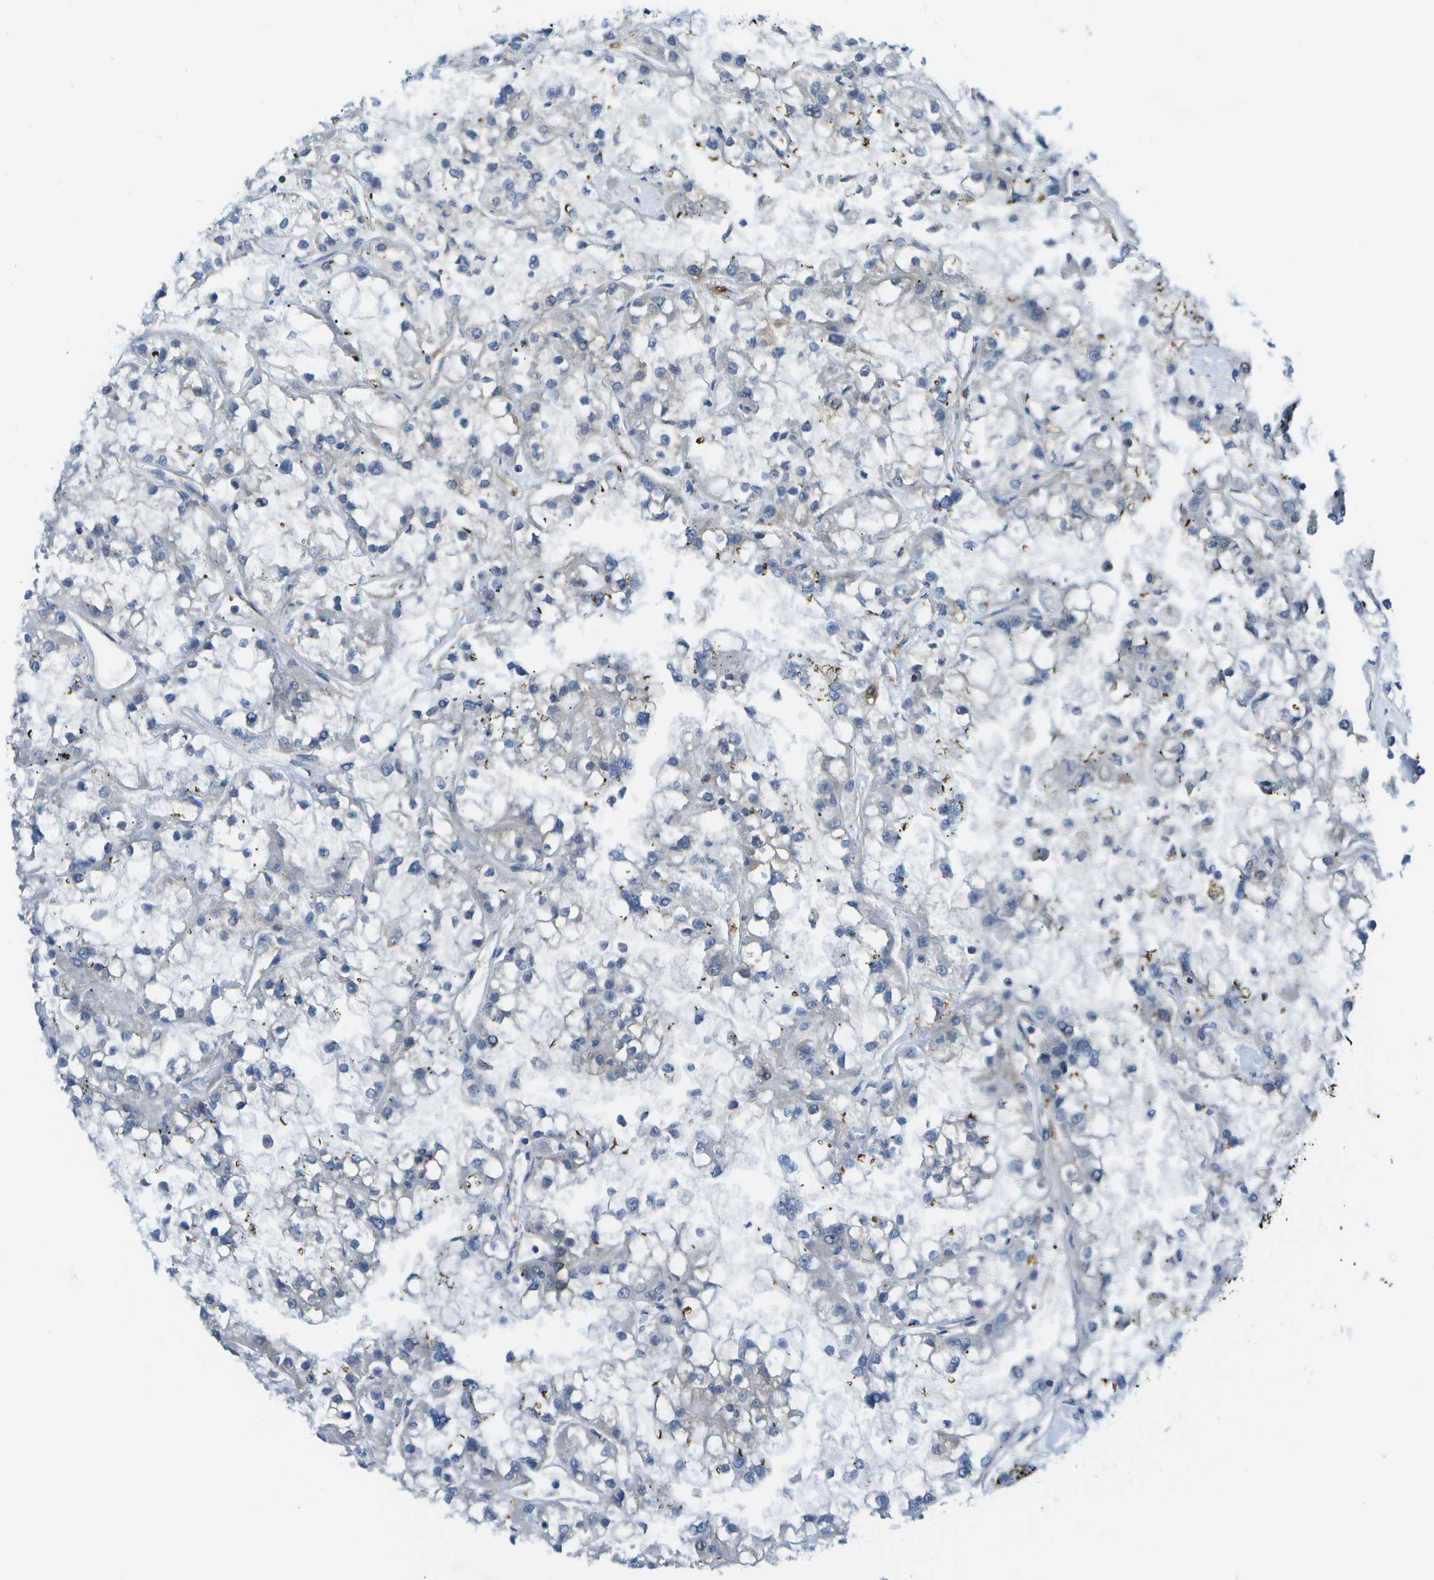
{"staining": {"intensity": "negative", "quantity": "none", "location": "none"}, "tissue": "renal cancer", "cell_type": "Tumor cells", "image_type": "cancer", "snomed": [{"axis": "morphology", "description": "Adenocarcinoma, NOS"}, {"axis": "topography", "description": "Kidney"}], "caption": "An image of renal adenocarcinoma stained for a protein exhibits no brown staining in tumor cells.", "gene": "KIAA0040", "patient": {"sex": "female", "age": 52}}